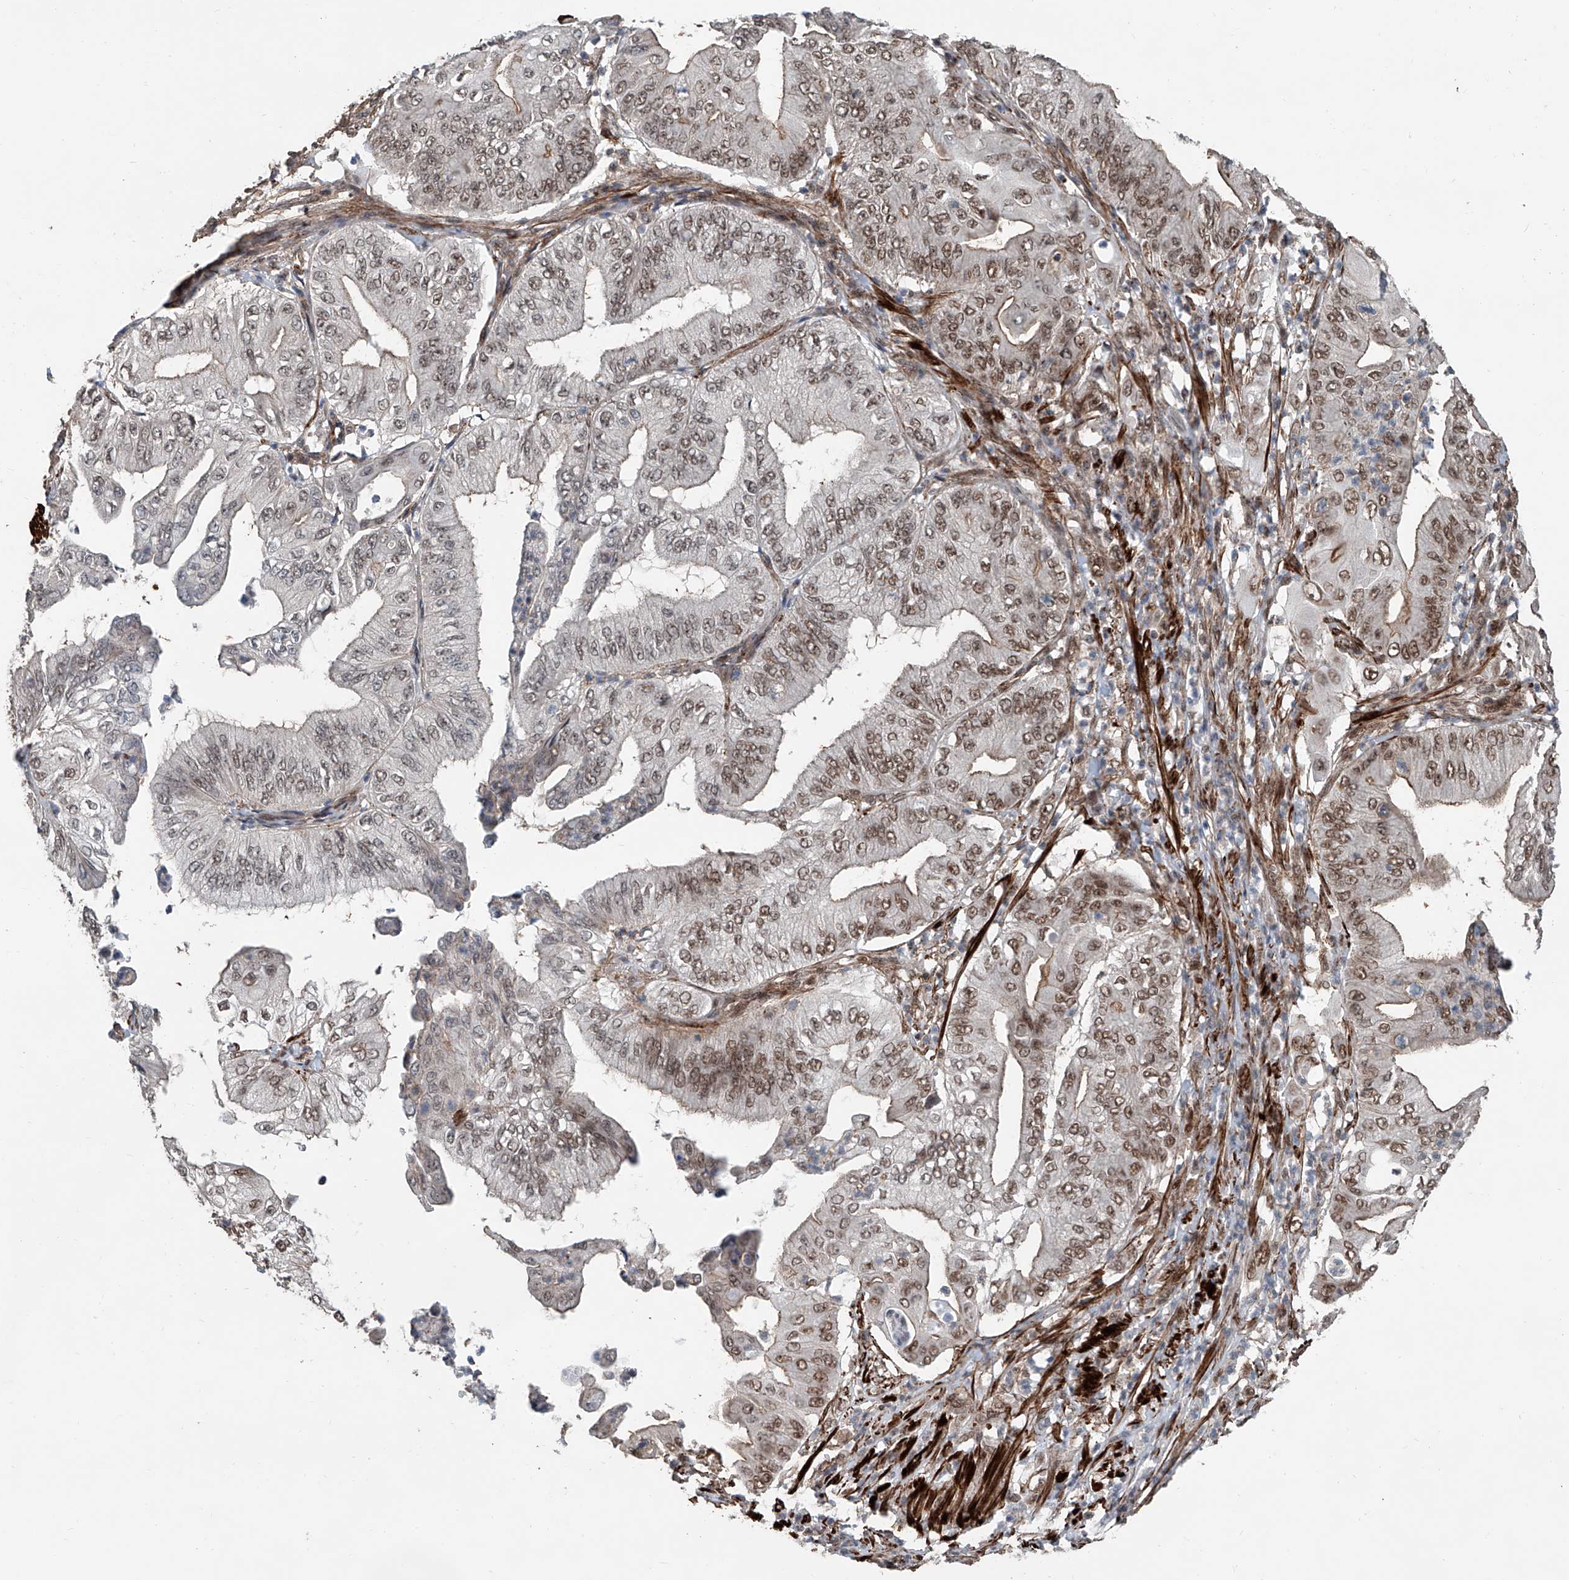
{"staining": {"intensity": "moderate", "quantity": "25%-75%", "location": "cytoplasmic/membranous,nuclear"}, "tissue": "pancreatic cancer", "cell_type": "Tumor cells", "image_type": "cancer", "snomed": [{"axis": "morphology", "description": "Adenocarcinoma, NOS"}, {"axis": "topography", "description": "Pancreas"}], "caption": "Human adenocarcinoma (pancreatic) stained with a protein marker exhibits moderate staining in tumor cells.", "gene": "SDE2", "patient": {"sex": "female", "age": 77}}